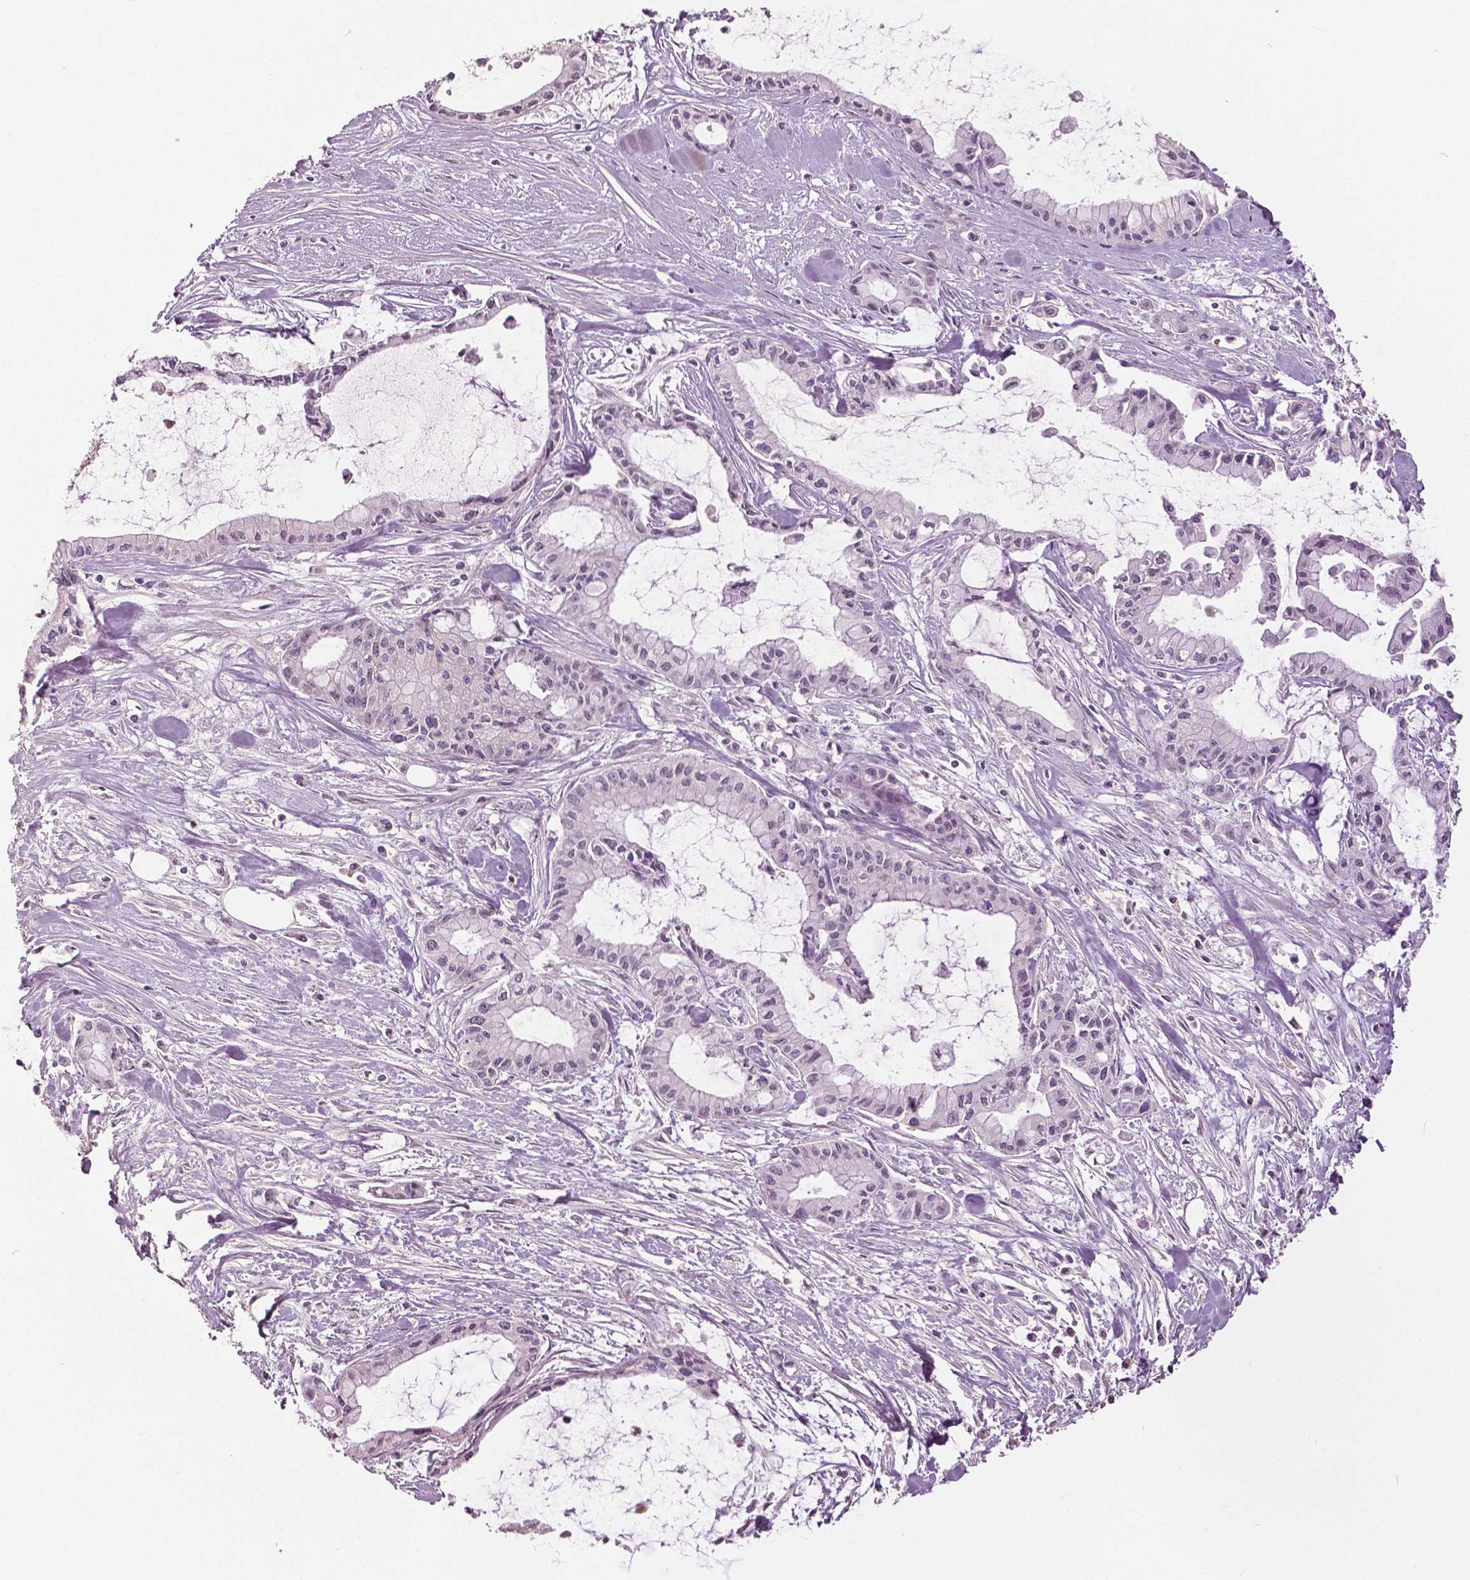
{"staining": {"intensity": "negative", "quantity": "none", "location": "none"}, "tissue": "pancreatic cancer", "cell_type": "Tumor cells", "image_type": "cancer", "snomed": [{"axis": "morphology", "description": "Adenocarcinoma, NOS"}, {"axis": "topography", "description": "Pancreas"}], "caption": "An image of human pancreatic cancer is negative for staining in tumor cells. The staining is performed using DAB (3,3'-diaminobenzidine) brown chromogen with nuclei counter-stained in using hematoxylin.", "gene": "NANOG", "patient": {"sex": "male", "age": 48}}